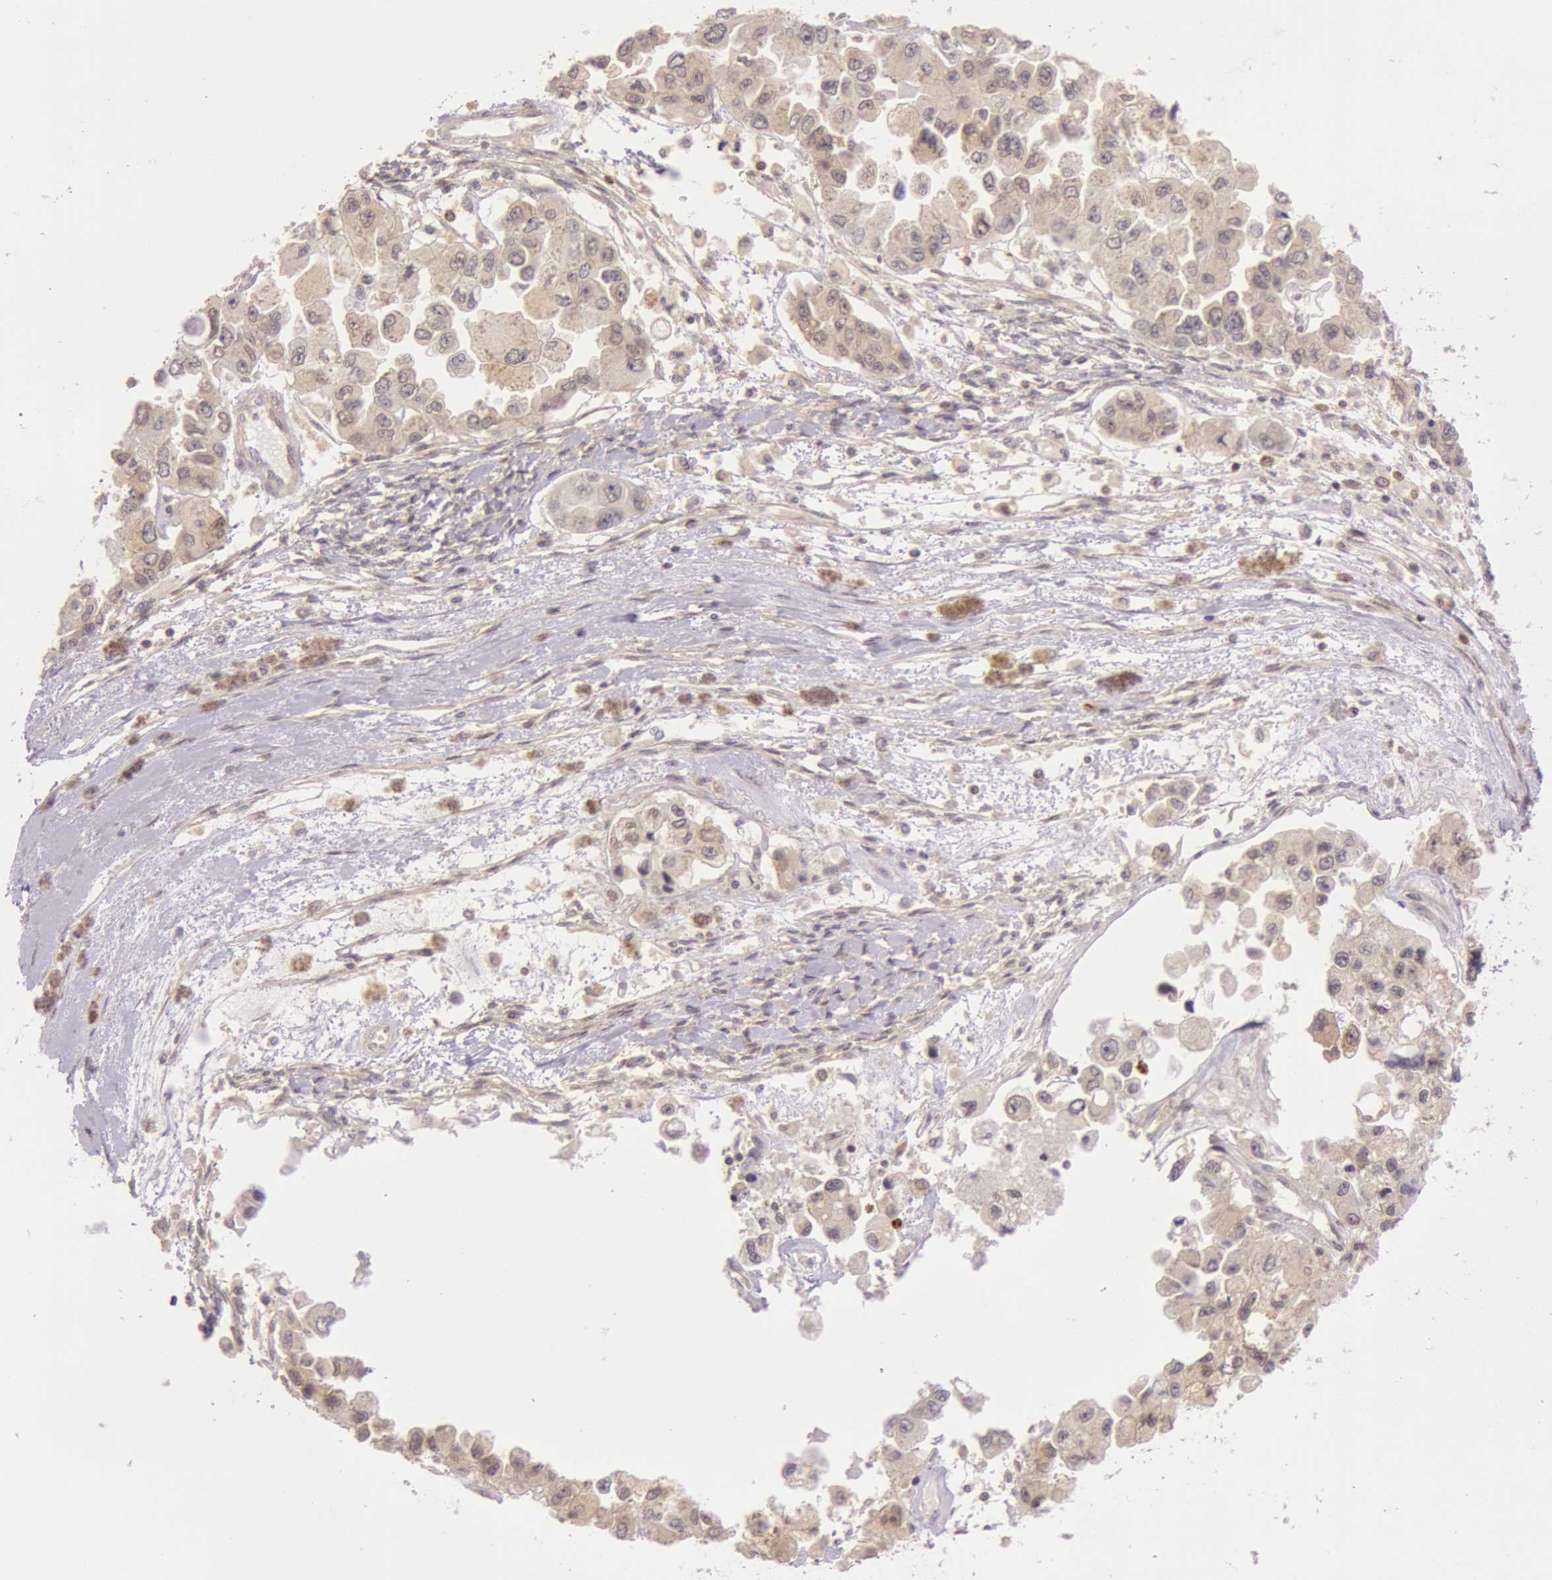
{"staining": {"intensity": "moderate", "quantity": ">75%", "location": "cytoplasmic/membranous"}, "tissue": "ovarian cancer", "cell_type": "Tumor cells", "image_type": "cancer", "snomed": [{"axis": "morphology", "description": "Cystadenocarcinoma, serous, NOS"}, {"axis": "topography", "description": "Ovary"}], "caption": "Immunohistochemical staining of ovarian cancer shows moderate cytoplasmic/membranous protein expression in about >75% of tumor cells.", "gene": "ATG2B", "patient": {"sex": "female", "age": 84}}